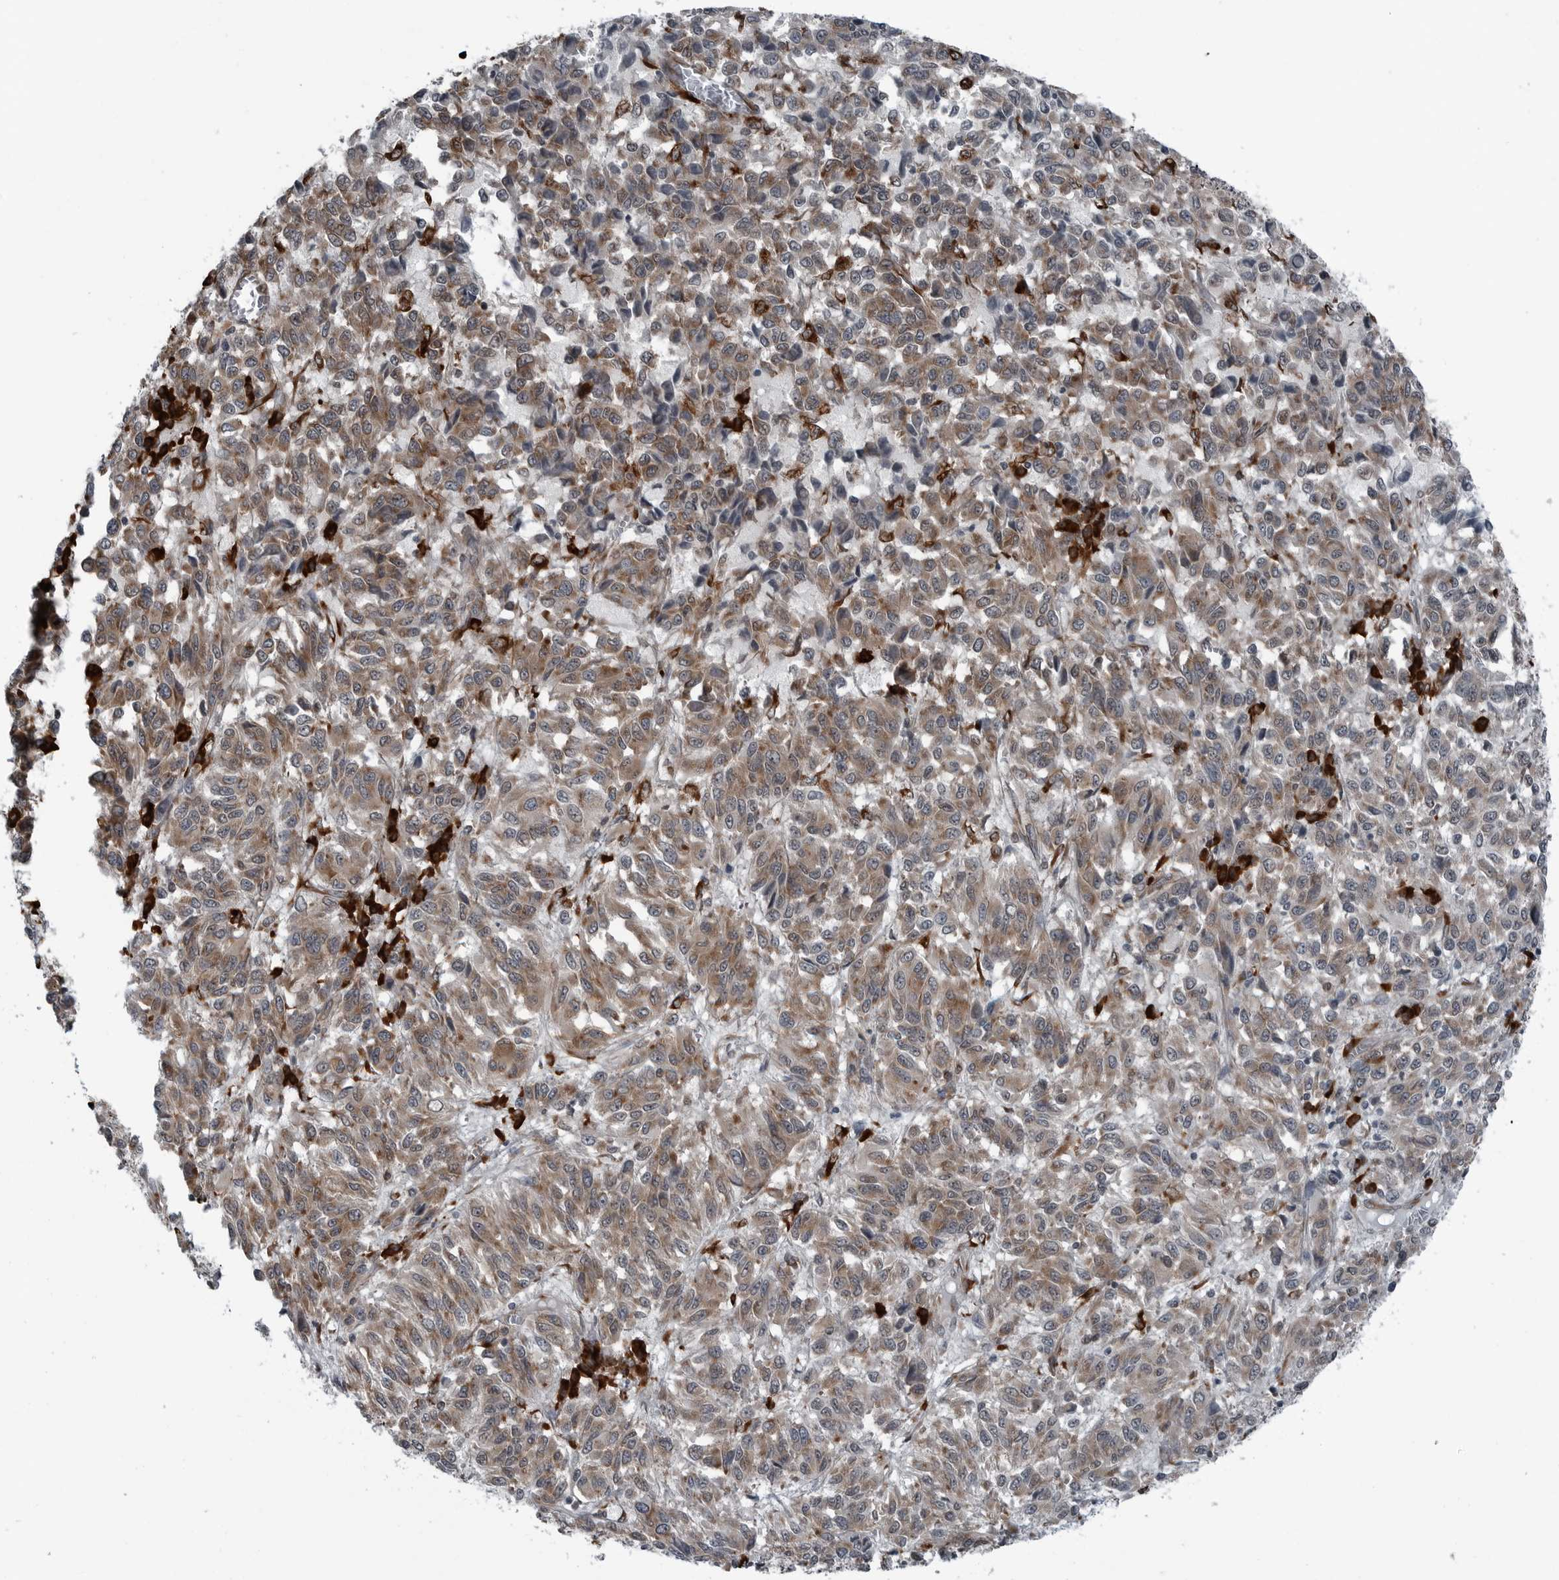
{"staining": {"intensity": "moderate", "quantity": ">75%", "location": "cytoplasmic/membranous"}, "tissue": "melanoma", "cell_type": "Tumor cells", "image_type": "cancer", "snomed": [{"axis": "morphology", "description": "Malignant melanoma, Metastatic site"}, {"axis": "topography", "description": "Lung"}], "caption": "IHC staining of malignant melanoma (metastatic site), which demonstrates medium levels of moderate cytoplasmic/membranous staining in about >75% of tumor cells indicating moderate cytoplasmic/membranous protein staining. The staining was performed using DAB (brown) for protein detection and nuclei were counterstained in hematoxylin (blue).", "gene": "CEP85", "patient": {"sex": "male", "age": 64}}